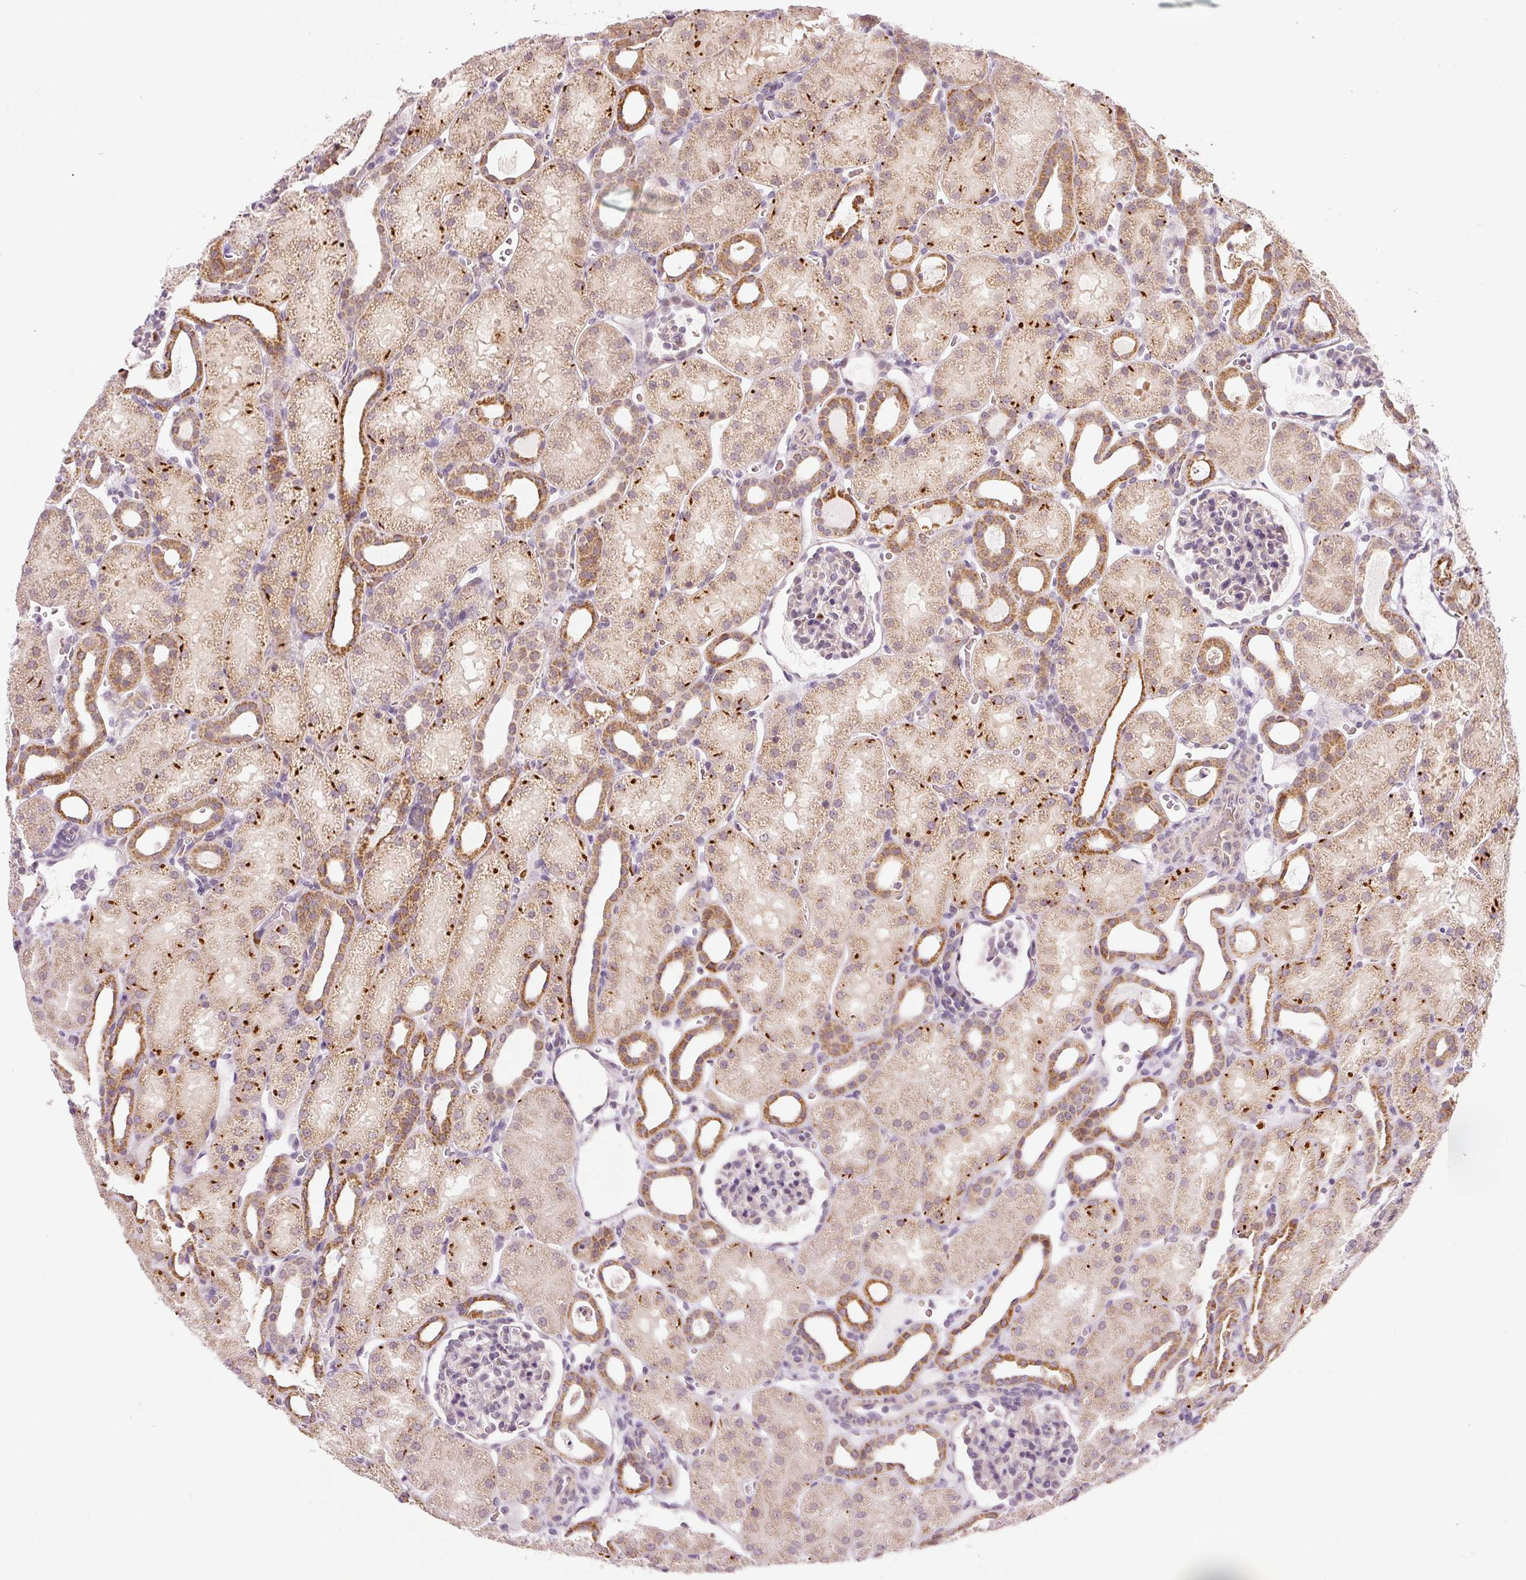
{"staining": {"intensity": "weak", "quantity": "<25%", "location": "cytoplasmic/membranous"}, "tissue": "kidney", "cell_type": "Cells in glomeruli", "image_type": "normal", "snomed": [{"axis": "morphology", "description": "Normal tissue, NOS"}, {"axis": "topography", "description": "Kidney"}], "caption": "Human kidney stained for a protein using immunohistochemistry shows no positivity in cells in glomeruli.", "gene": "ZNF460", "patient": {"sex": "male", "age": 2}}